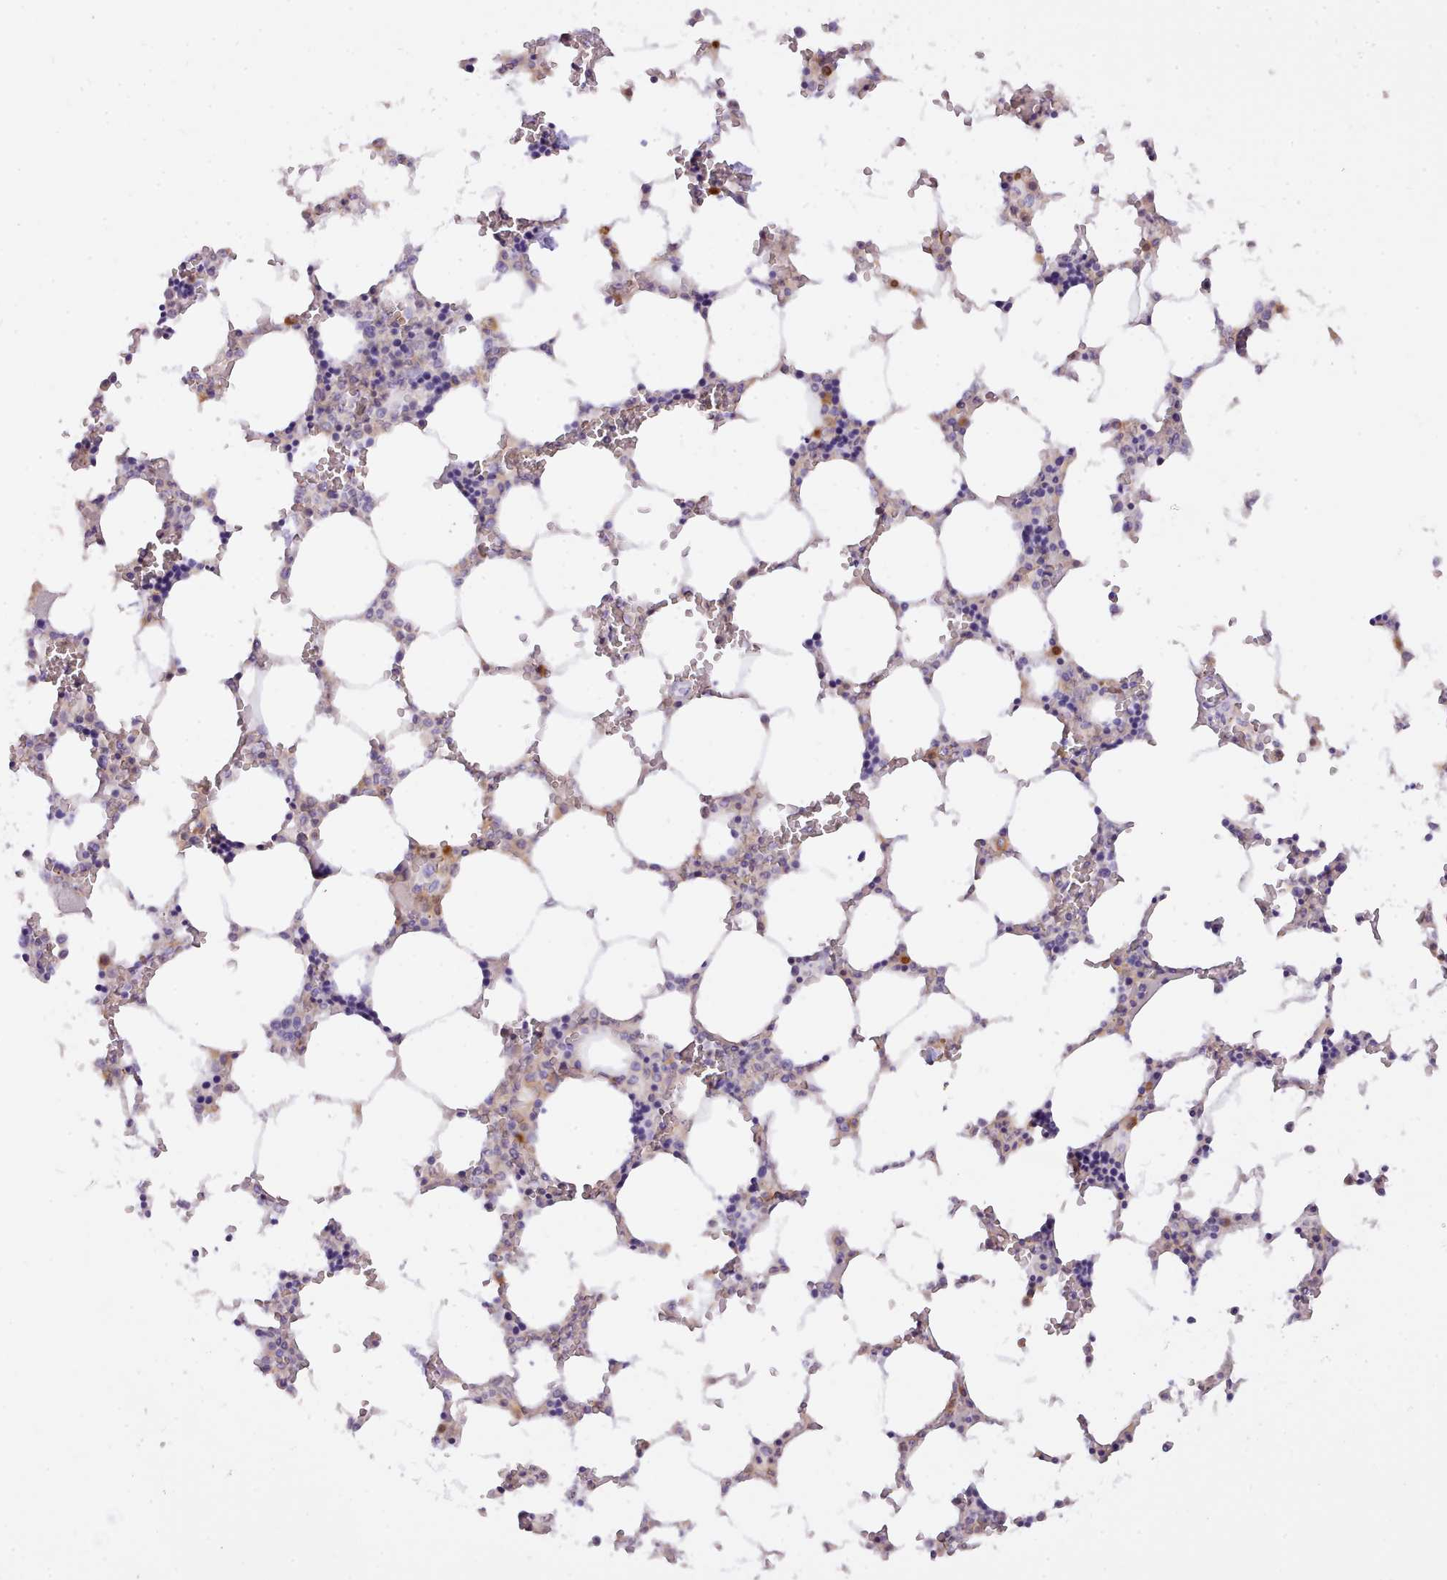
{"staining": {"intensity": "weak", "quantity": "<25%", "location": "cytoplasmic/membranous"}, "tissue": "bone marrow", "cell_type": "Hematopoietic cells", "image_type": "normal", "snomed": [{"axis": "morphology", "description": "Normal tissue, NOS"}, {"axis": "topography", "description": "Bone marrow"}], "caption": "This is an immunohistochemistry photomicrograph of normal human bone marrow. There is no expression in hematopoietic cells.", "gene": "CYP2A13", "patient": {"sex": "male", "age": 64}}